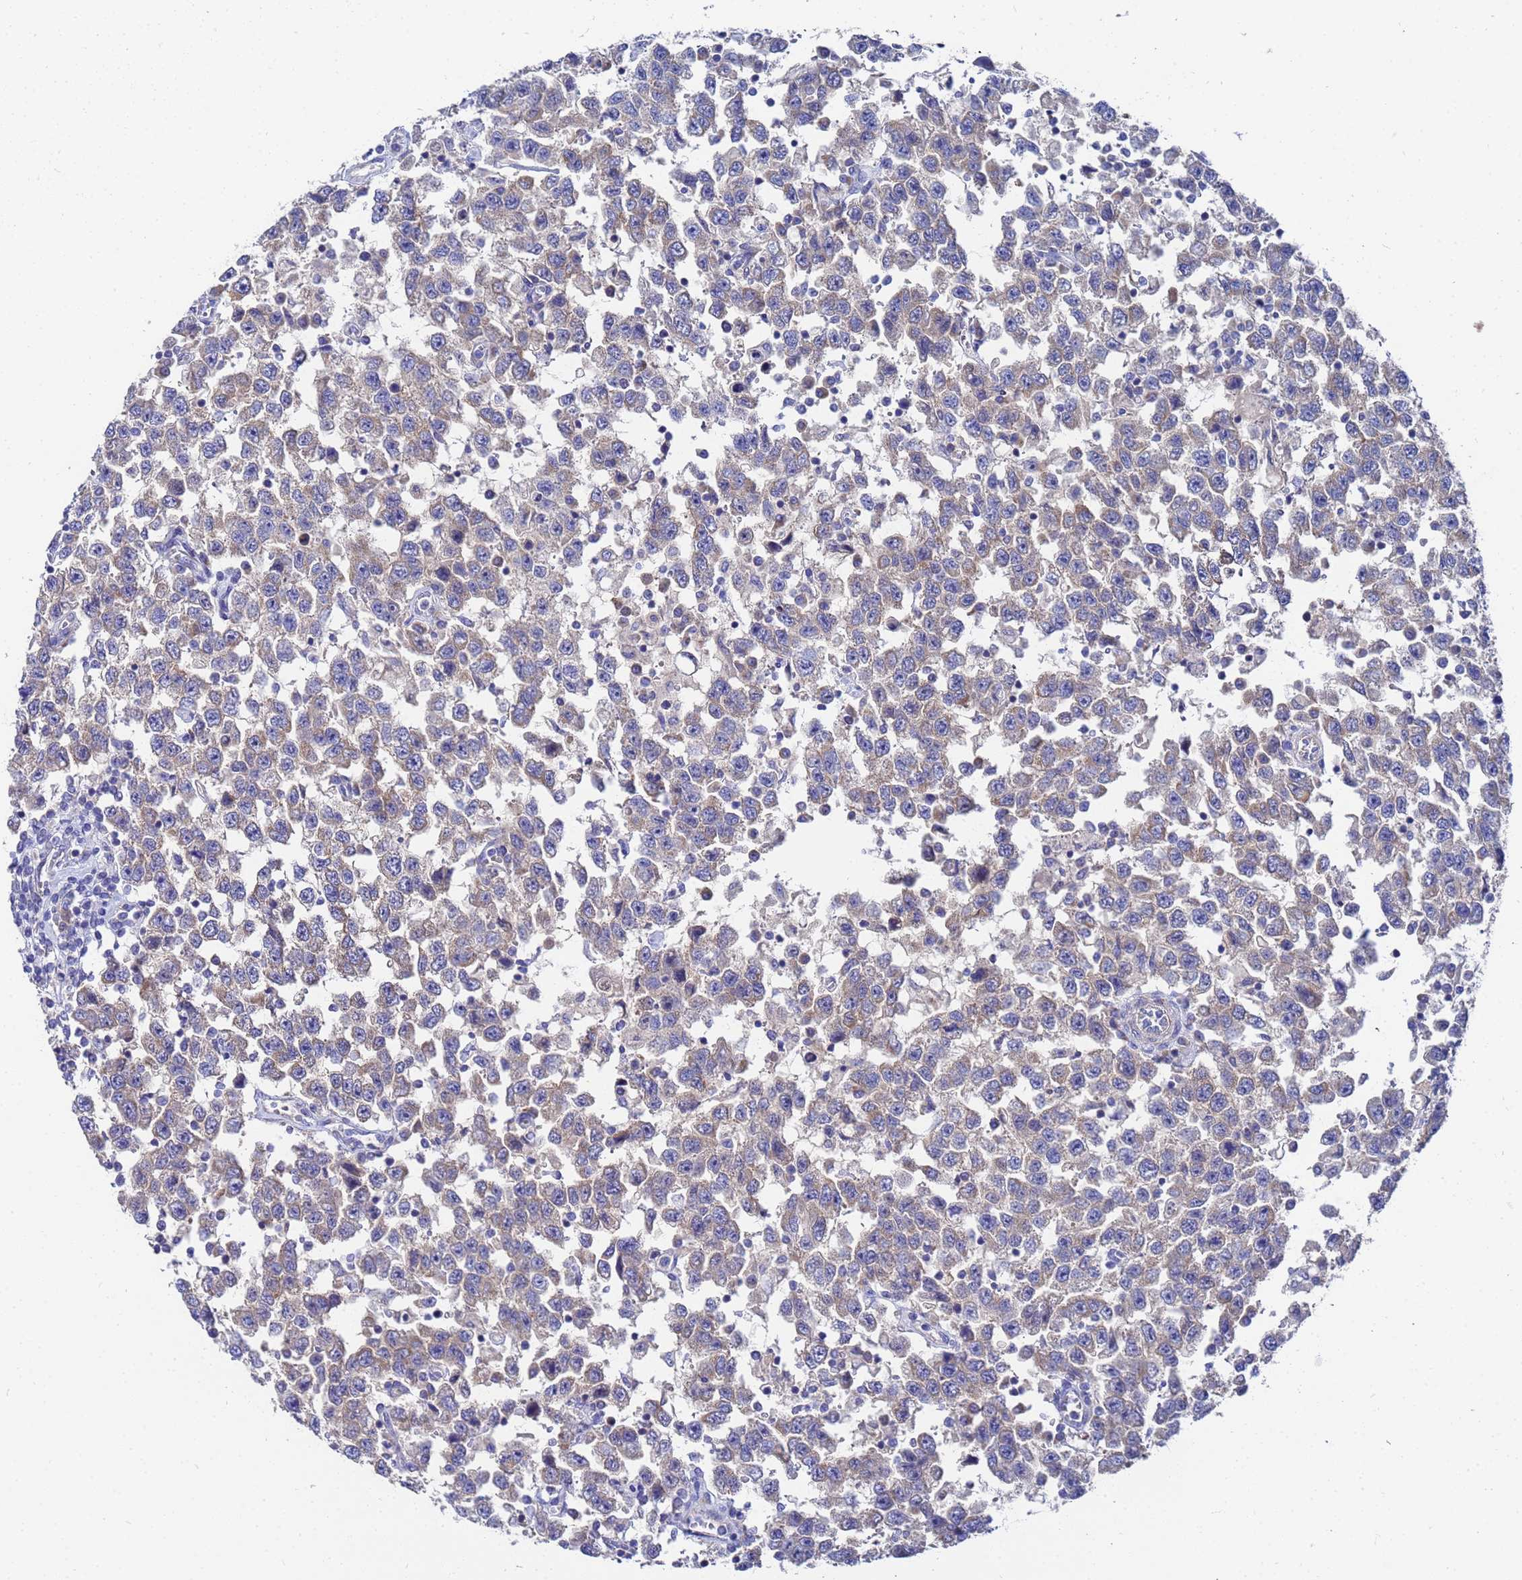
{"staining": {"intensity": "weak", "quantity": "25%-75%", "location": "cytoplasmic/membranous"}, "tissue": "testis cancer", "cell_type": "Tumor cells", "image_type": "cancer", "snomed": [{"axis": "morphology", "description": "Seminoma, NOS"}, {"axis": "topography", "description": "Testis"}], "caption": "Protein expression analysis of human testis cancer (seminoma) reveals weak cytoplasmic/membranous staining in about 25%-75% of tumor cells. (brown staining indicates protein expression, while blue staining denotes nuclei).", "gene": "FAHD2A", "patient": {"sex": "male", "age": 41}}